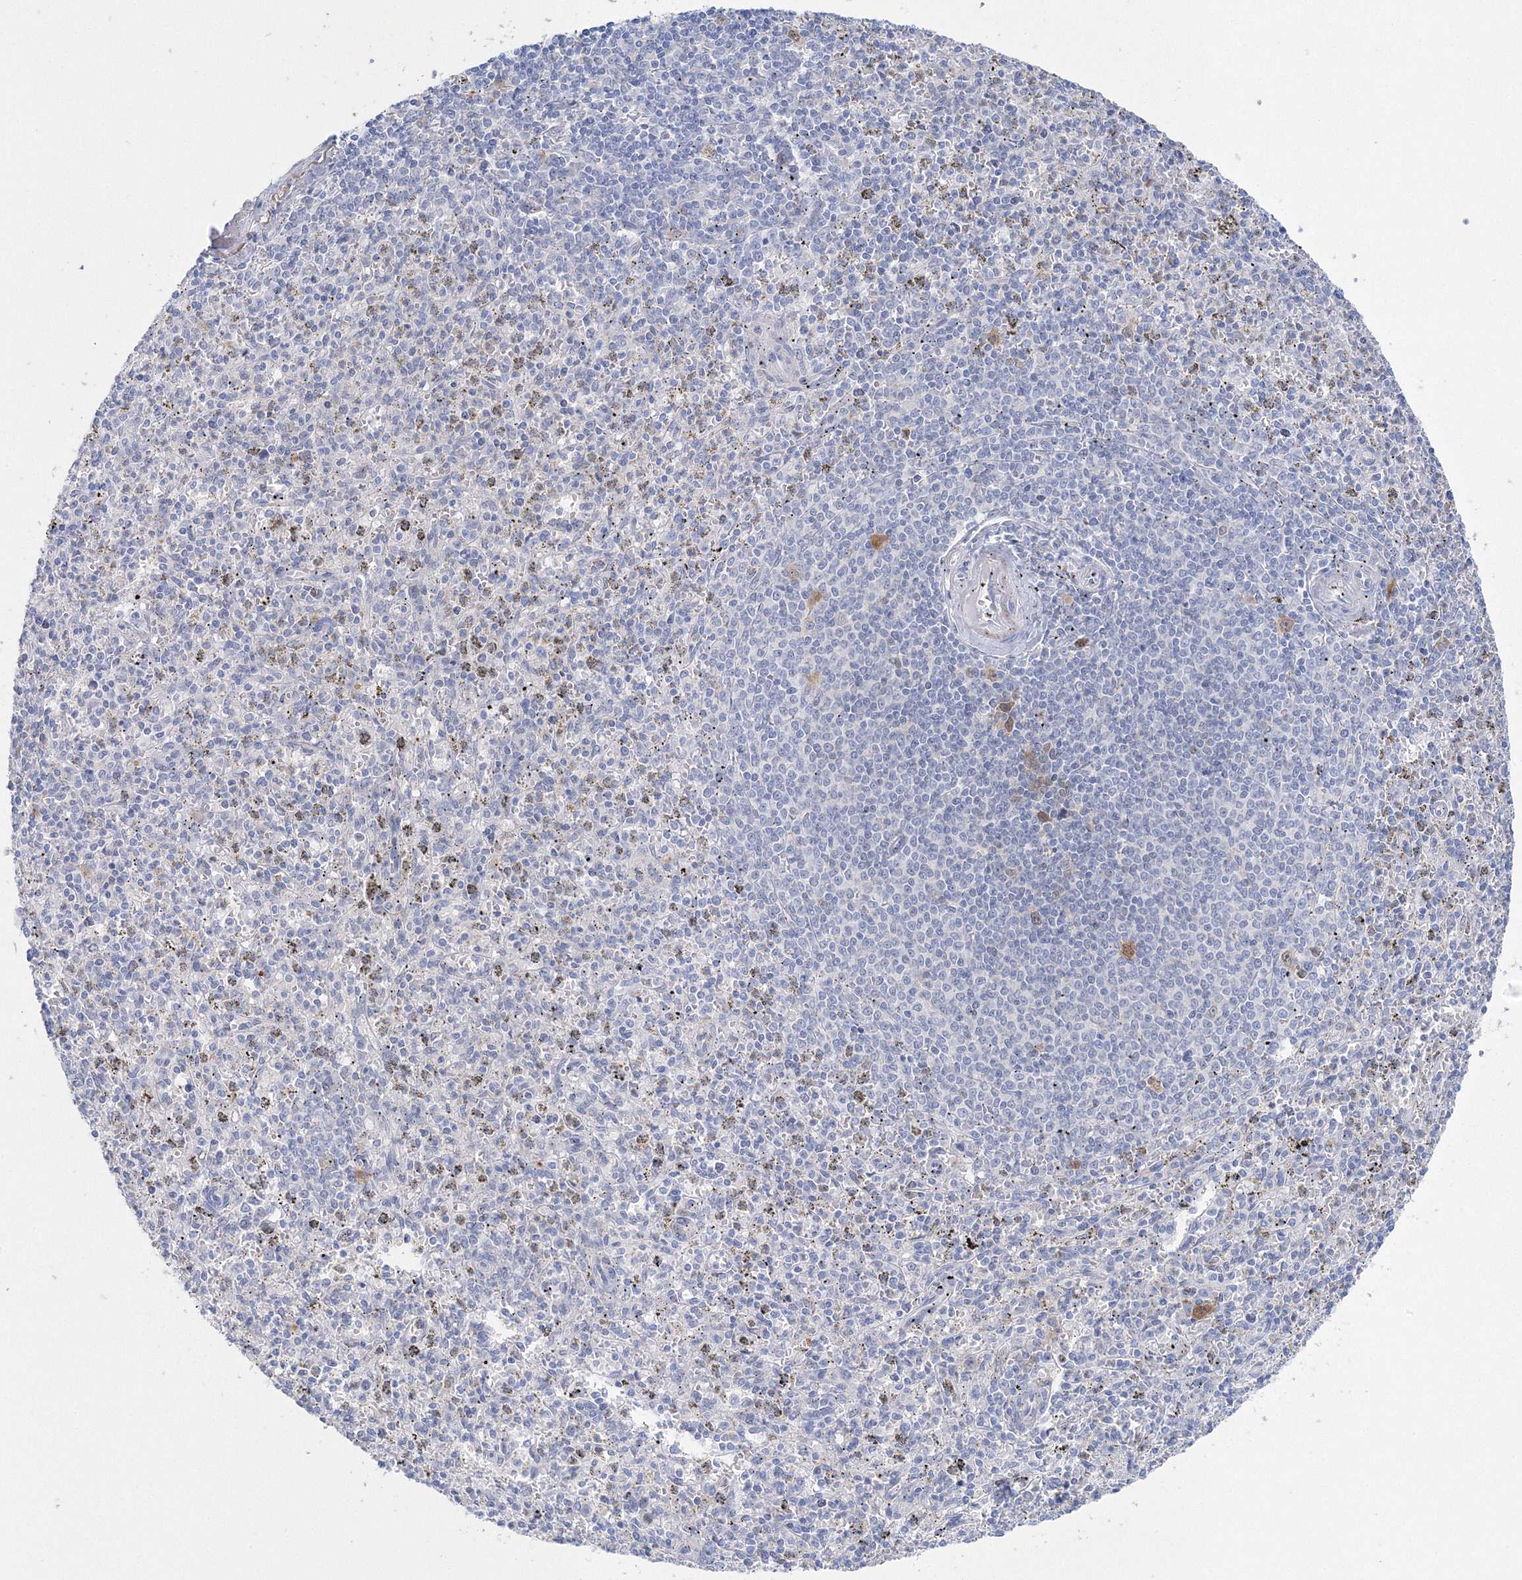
{"staining": {"intensity": "negative", "quantity": "none", "location": "none"}, "tissue": "spleen", "cell_type": "Cells in red pulp", "image_type": "normal", "snomed": [{"axis": "morphology", "description": "Normal tissue, NOS"}, {"axis": "topography", "description": "Spleen"}], "caption": "Immunohistochemical staining of unremarkable spleen displays no significant staining in cells in red pulp.", "gene": "HMGCS1", "patient": {"sex": "male", "age": 72}}